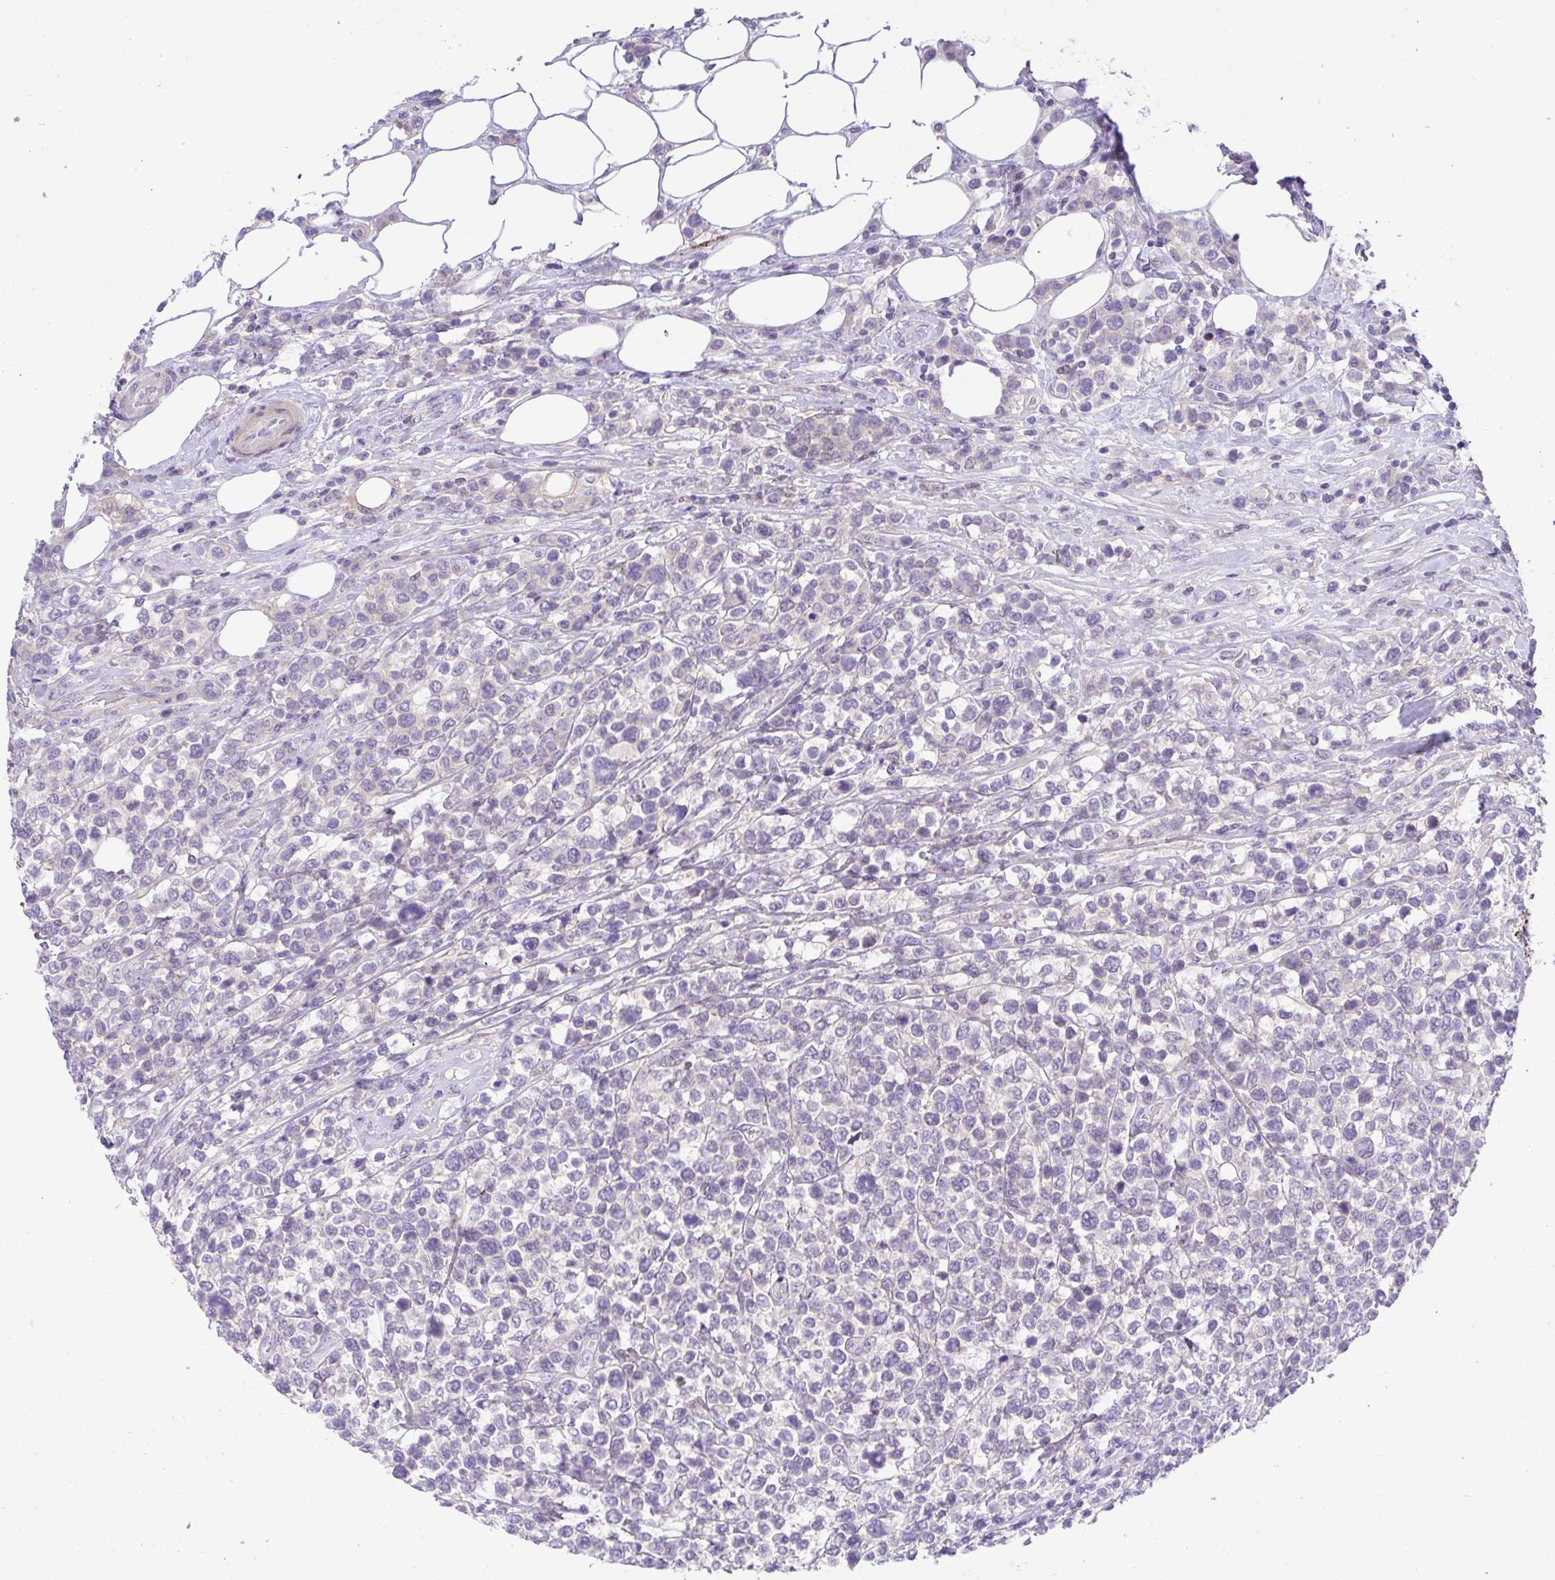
{"staining": {"intensity": "negative", "quantity": "none", "location": "none"}, "tissue": "lymphoma", "cell_type": "Tumor cells", "image_type": "cancer", "snomed": [{"axis": "morphology", "description": "Malignant lymphoma, non-Hodgkin's type, High grade"}, {"axis": "topography", "description": "Soft tissue"}], "caption": "This is an immunohistochemistry (IHC) photomicrograph of lymphoma. There is no staining in tumor cells.", "gene": "PRR14L", "patient": {"sex": "female", "age": 56}}